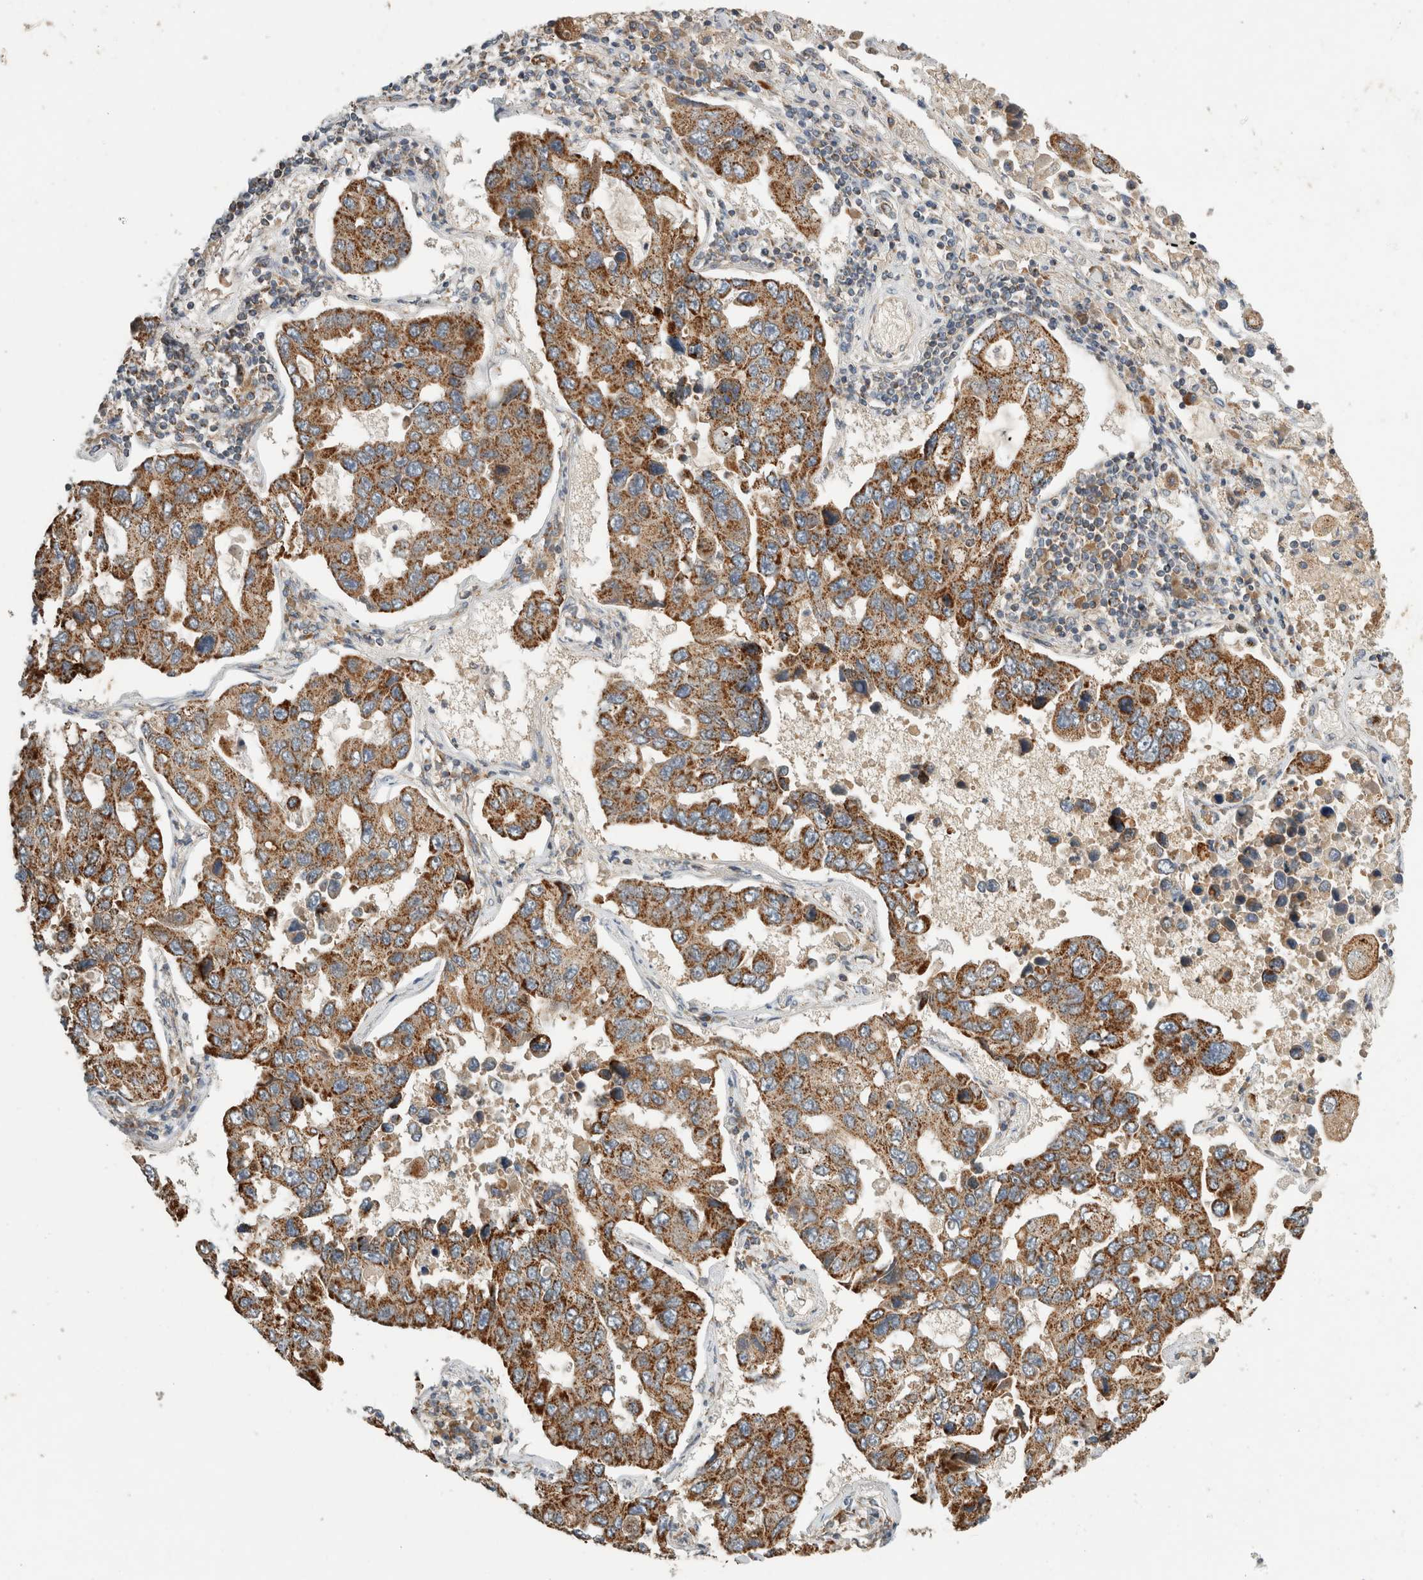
{"staining": {"intensity": "strong", "quantity": ">75%", "location": "cytoplasmic/membranous"}, "tissue": "lung cancer", "cell_type": "Tumor cells", "image_type": "cancer", "snomed": [{"axis": "morphology", "description": "Adenocarcinoma, NOS"}, {"axis": "topography", "description": "Lung"}], "caption": "A high amount of strong cytoplasmic/membranous expression is identified in about >75% of tumor cells in lung cancer (adenocarcinoma) tissue. (Brightfield microscopy of DAB IHC at high magnification).", "gene": "AMPD1", "patient": {"sex": "male", "age": 64}}